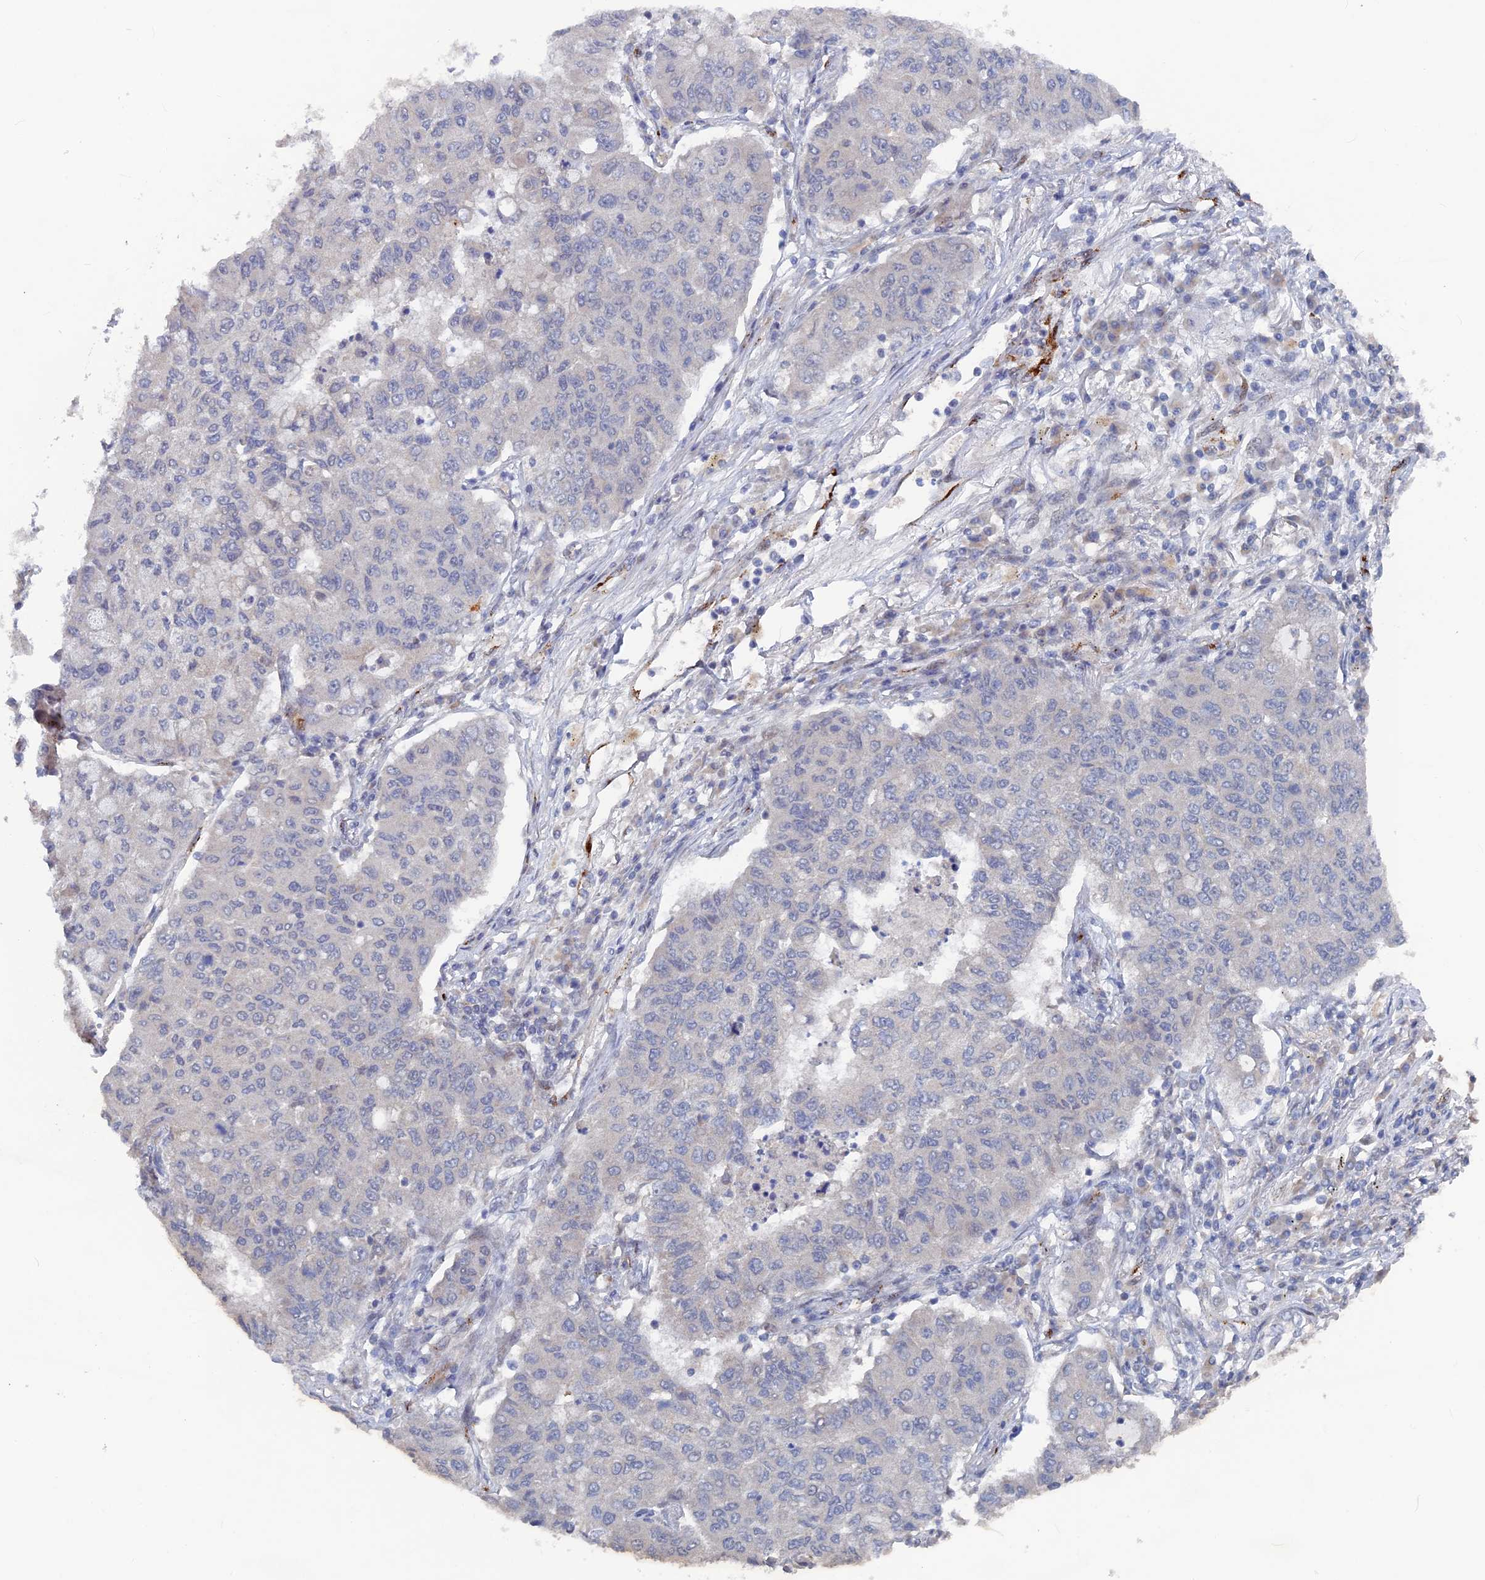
{"staining": {"intensity": "negative", "quantity": "none", "location": "none"}, "tissue": "lung cancer", "cell_type": "Tumor cells", "image_type": "cancer", "snomed": [{"axis": "morphology", "description": "Squamous cell carcinoma, NOS"}, {"axis": "topography", "description": "Lung"}], "caption": "An immunohistochemistry micrograph of squamous cell carcinoma (lung) is shown. There is no staining in tumor cells of squamous cell carcinoma (lung).", "gene": "SH3D21", "patient": {"sex": "male", "age": 74}}